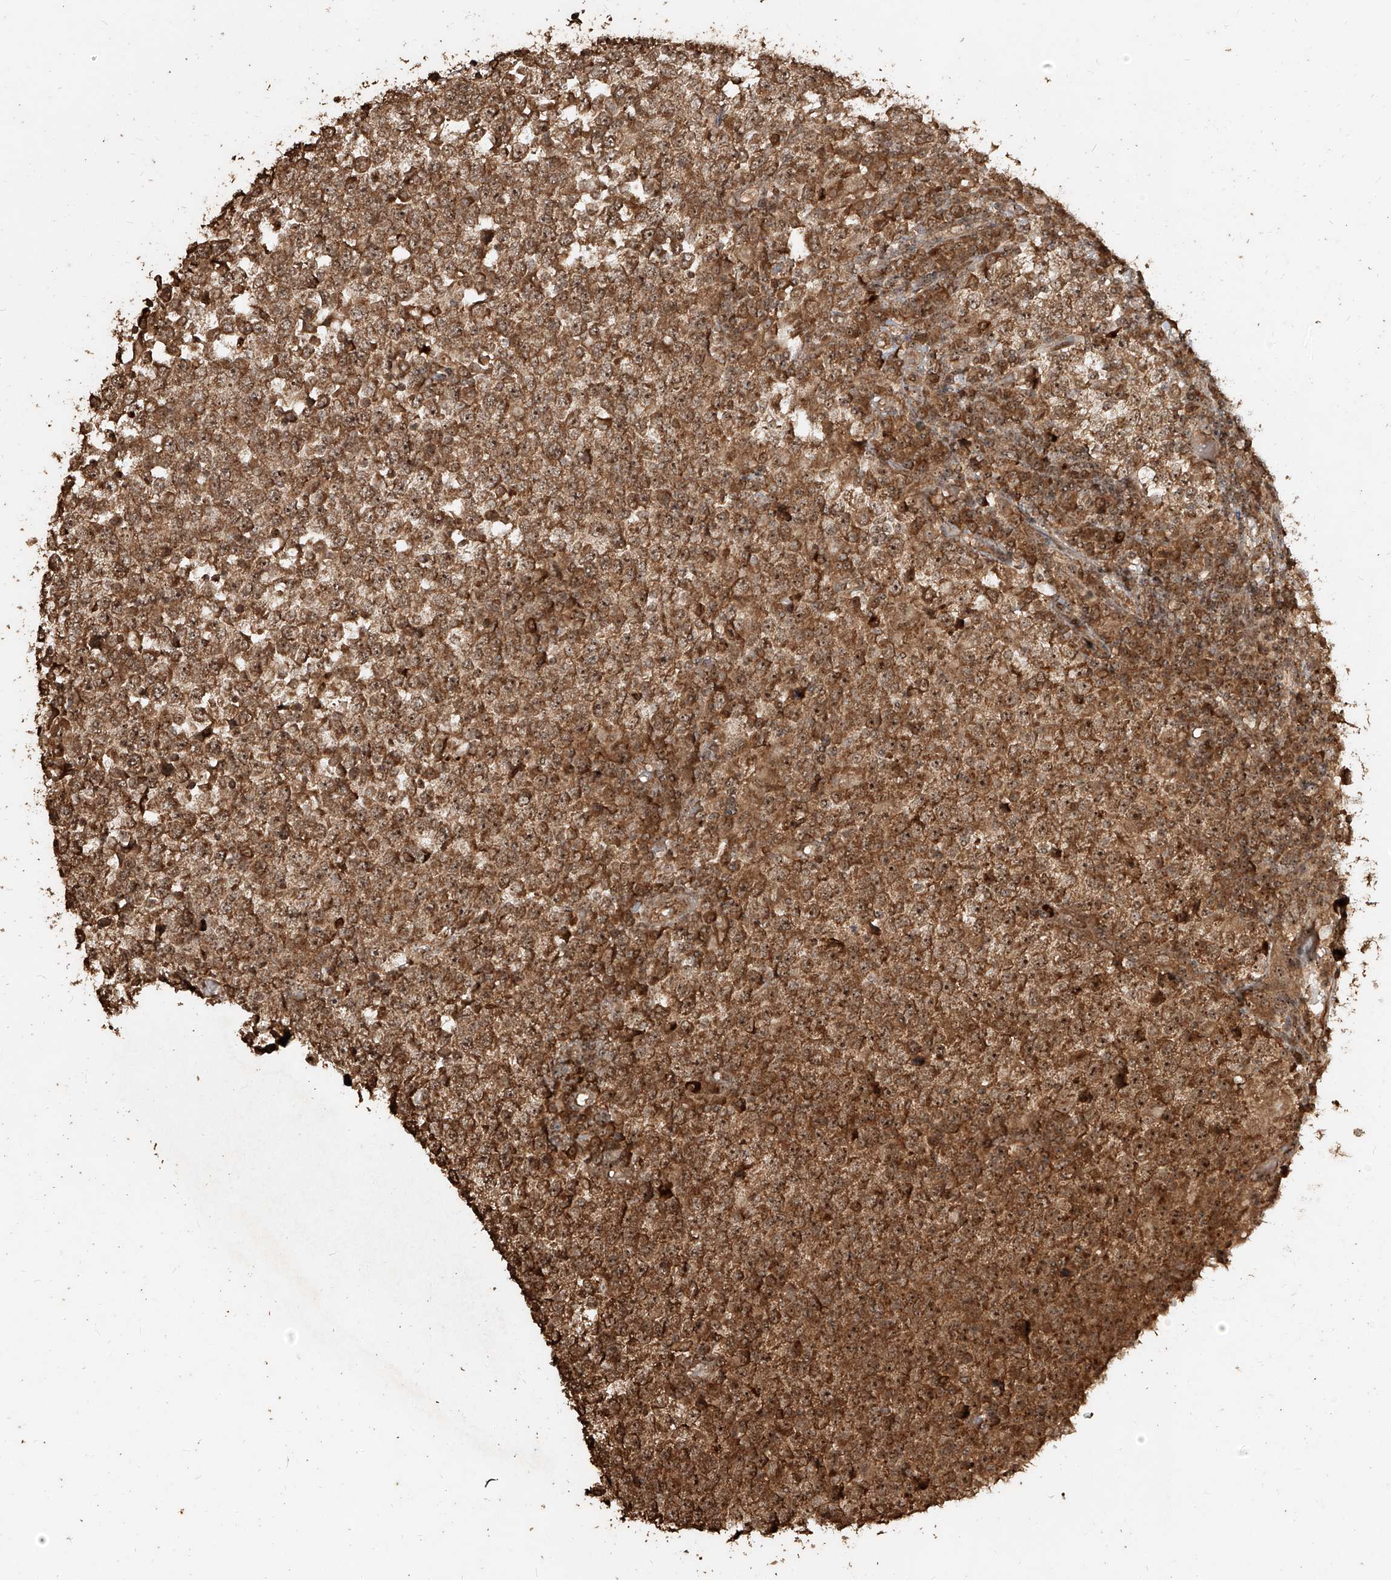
{"staining": {"intensity": "strong", "quantity": ">75%", "location": "cytoplasmic/membranous,nuclear"}, "tissue": "testis cancer", "cell_type": "Tumor cells", "image_type": "cancer", "snomed": [{"axis": "morphology", "description": "Seminoma, NOS"}, {"axis": "topography", "description": "Testis"}], "caption": "High-magnification brightfield microscopy of testis cancer (seminoma) stained with DAB (brown) and counterstained with hematoxylin (blue). tumor cells exhibit strong cytoplasmic/membranous and nuclear expression is seen in approximately>75% of cells.", "gene": "ZNF660", "patient": {"sex": "male", "age": 65}}